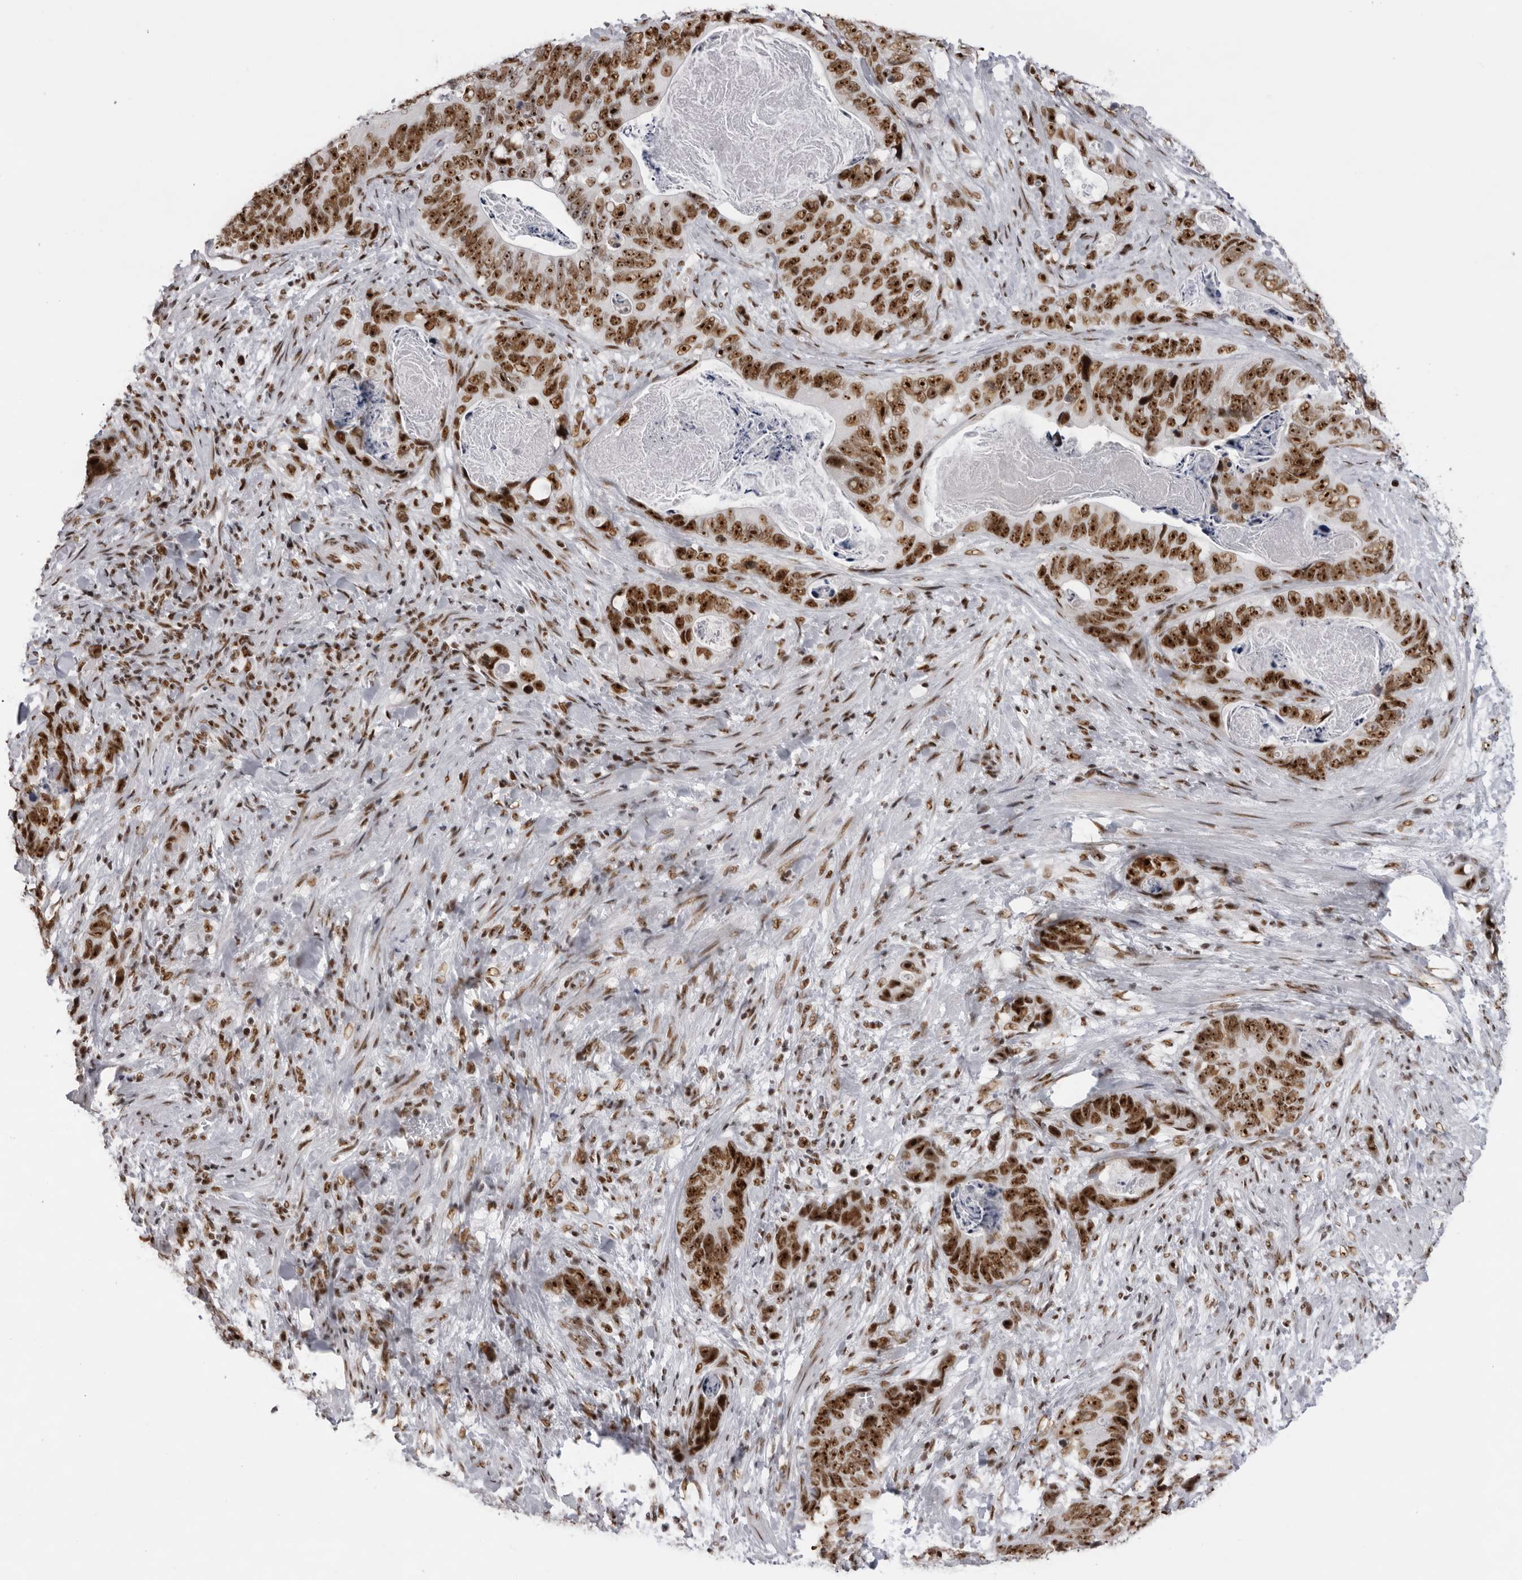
{"staining": {"intensity": "strong", "quantity": ">75%", "location": "nuclear"}, "tissue": "stomach cancer", "cell_type": "Tumor cells", "image_type": "cancer", "snomed": [{"axis": "morphology", "description": "Normal tissue, NOS"}, {"axis": "morphology", "description": "Adenocarcinoma, NOS"}, {"axis": "topography", "description": "Stomach"}], "caption": "Strong nuclear expression is appreciated in approximately >75% of tumor cells in adenocarcinoma (stomach). Ihc stains the protein in brown and the nuclei are stained blue.", "gene": "DHX9", "patient": {"sex": "female", "age": 89}}